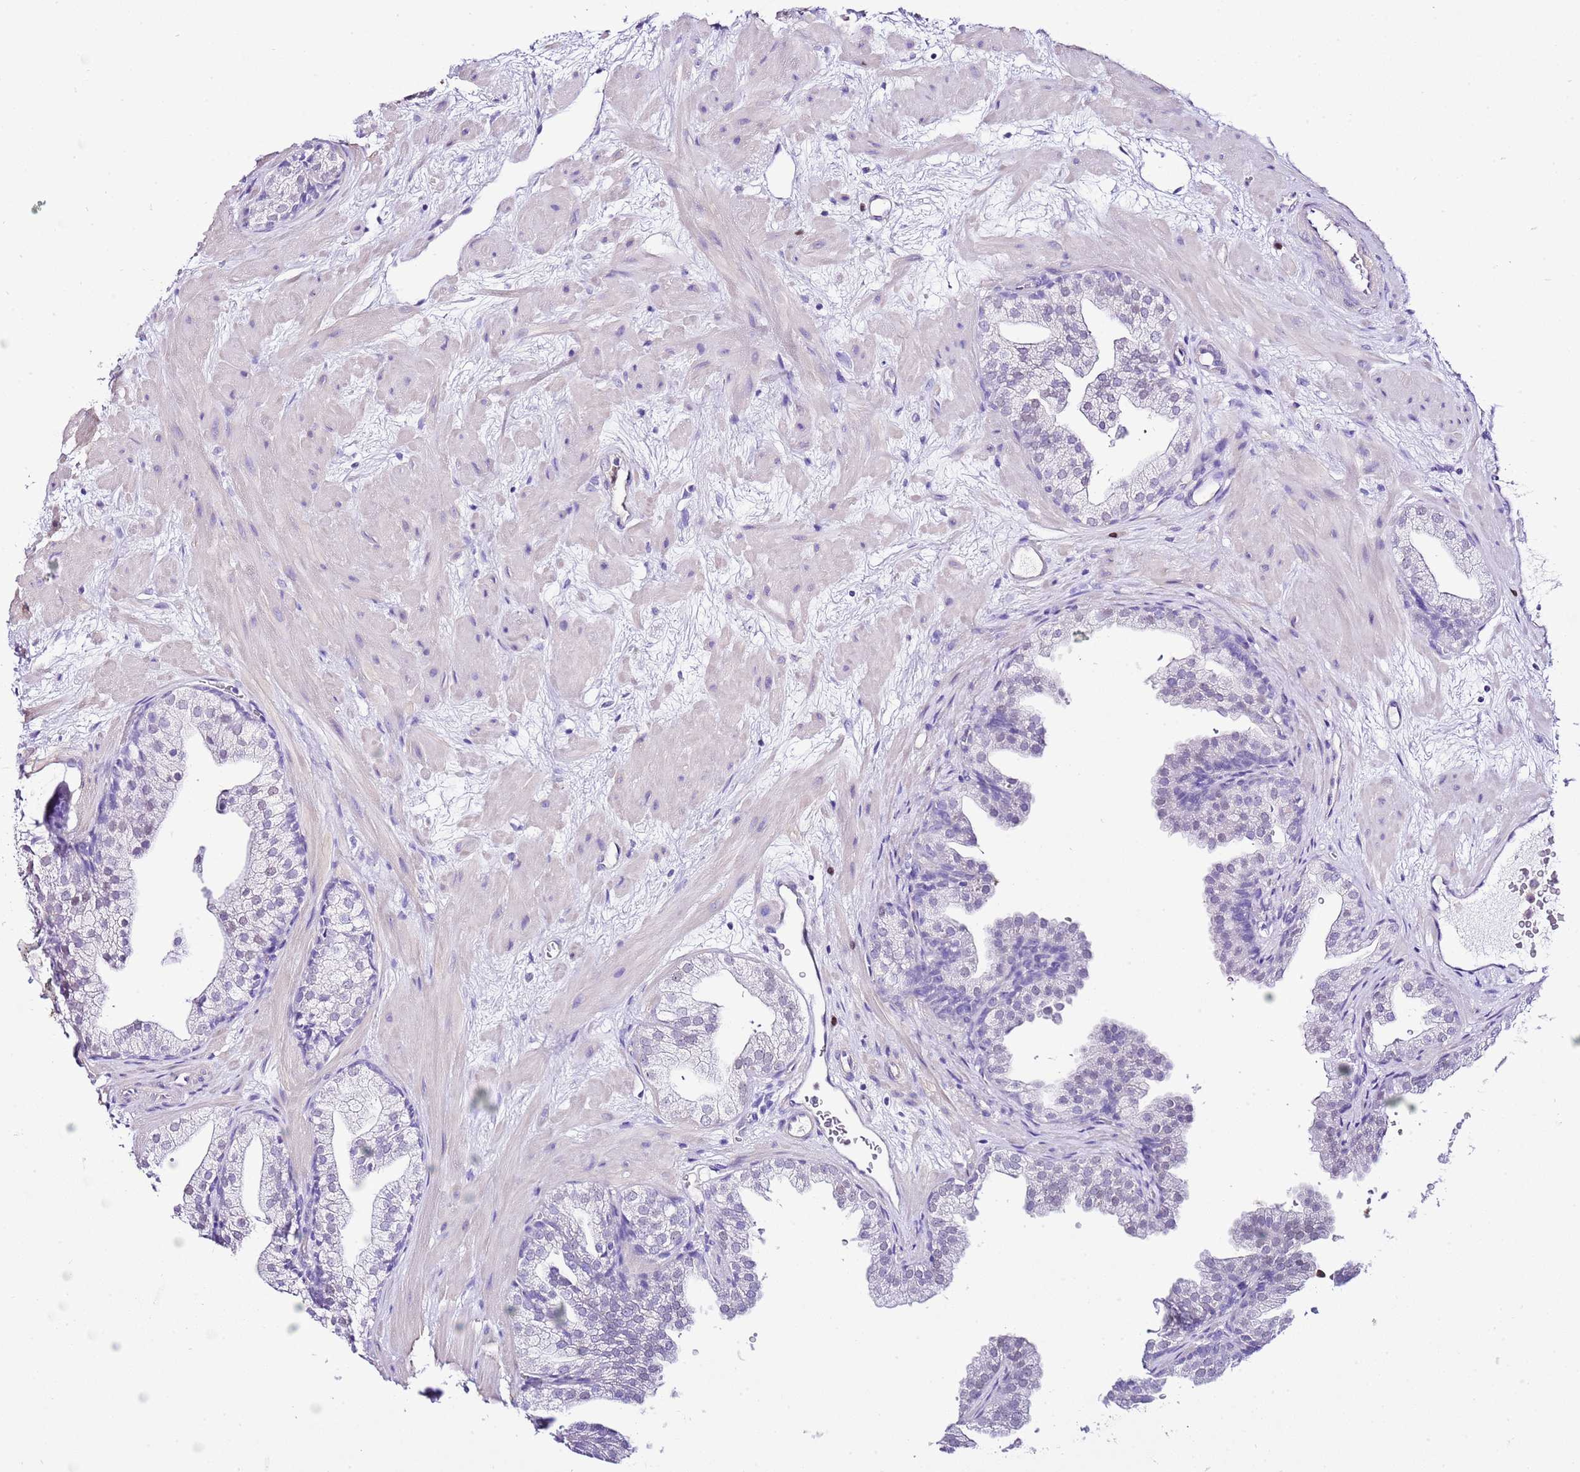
{"staining": {"intensity": "negative", "quantity": "none", "location": "none"}, "tissue": "prostate", "cell_type": "Glandular cells", "image_type": "normal", "snomed": [{"axis": "morphology", "description": "Normal tissue, NOS"}, {"axis": "topography", "description": "Prostate"}], "caption": "Photomicrograph shows no protein positivity in glandular cells of normal prostate. (DAB (3,3'-diaminobenzidine) immunohistochemistry (IHC), high magnification).", "gene": "BHLHA15", "patient": {"sex": "male", "age": 37}}